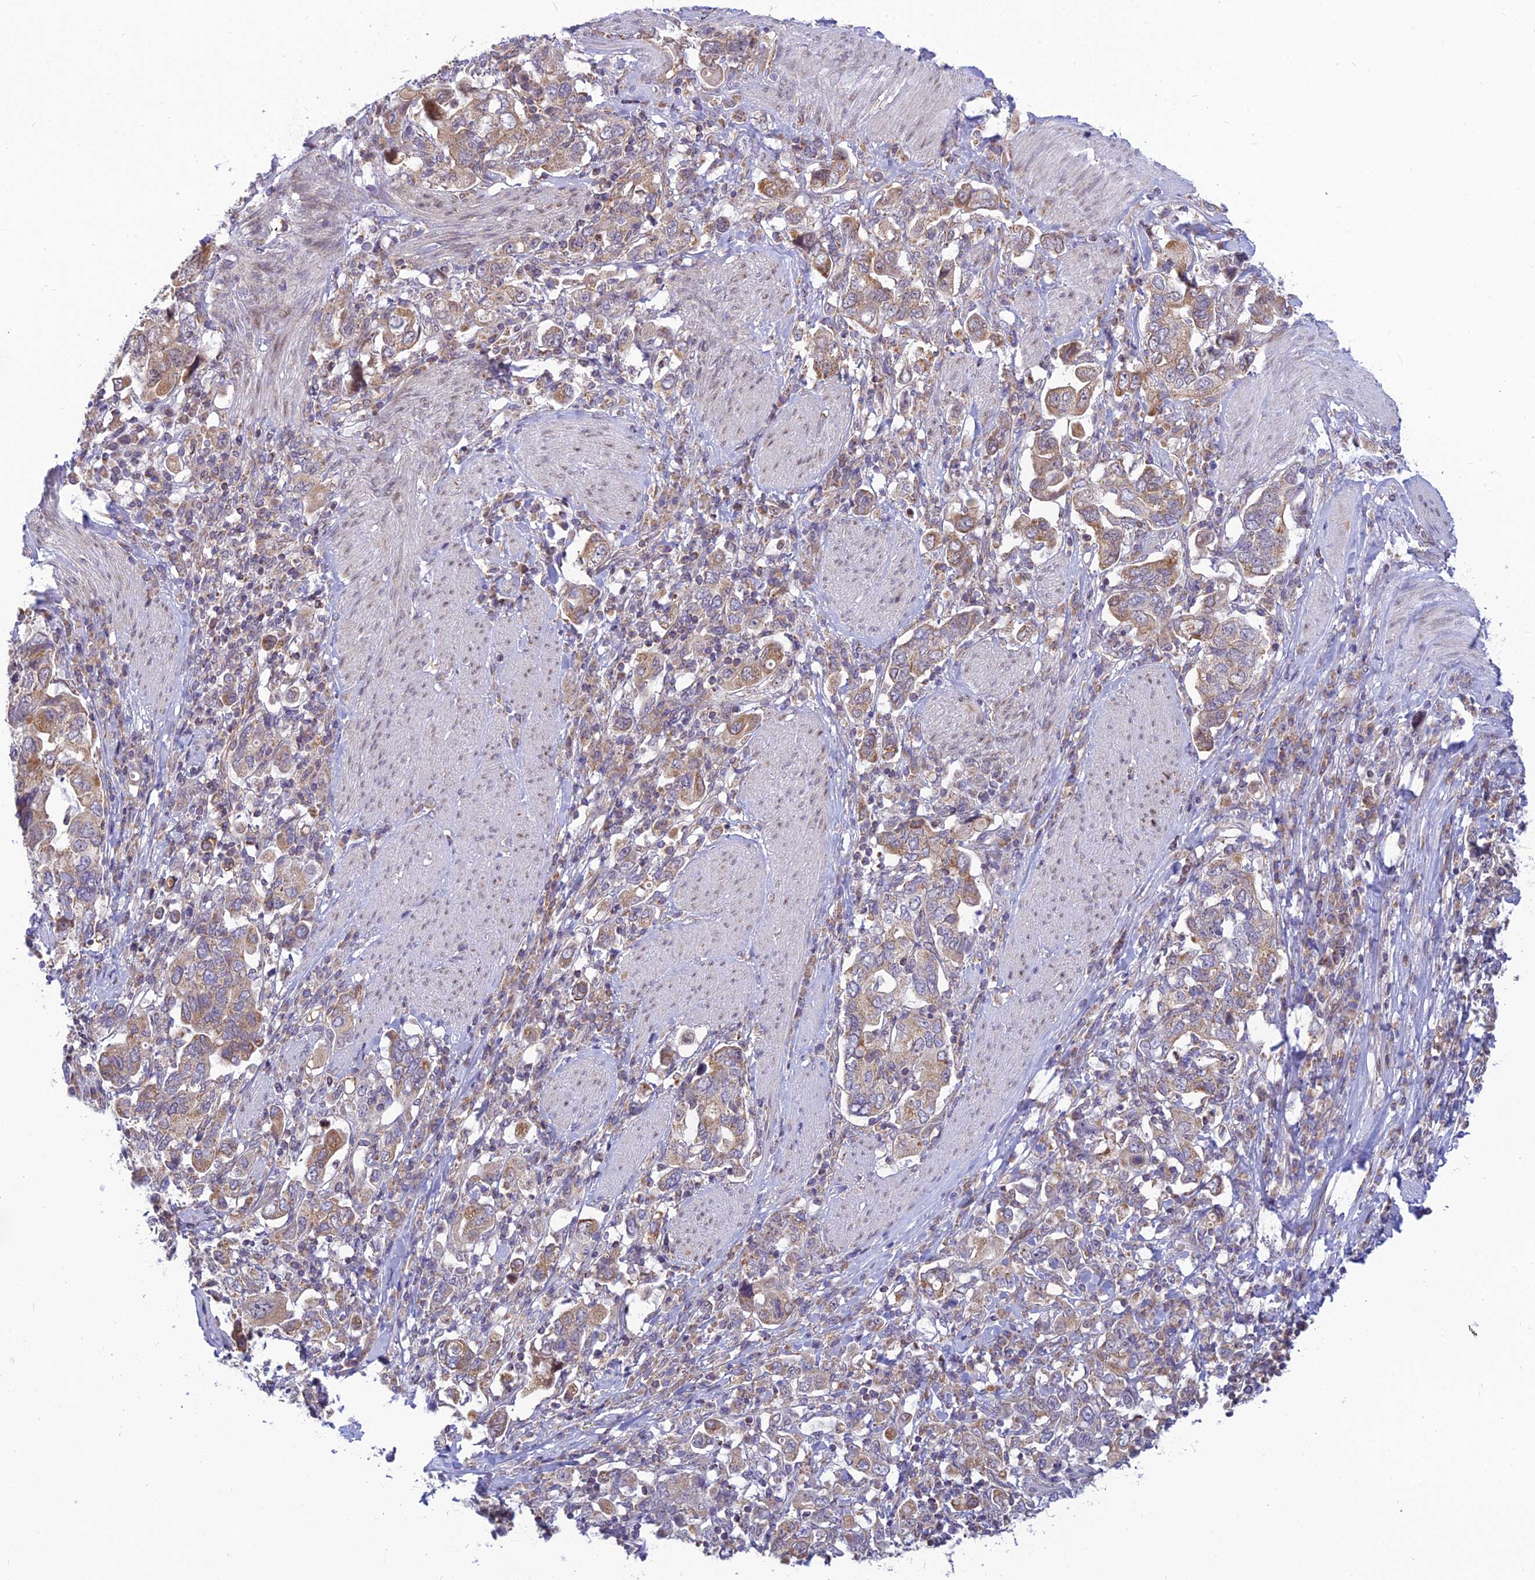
{"staining": {"intensity": "moderate", "quantity": "<25%", "location": "cytoplasmic/membranous"}, "tissue": "stomach cancer", "cell_type": "Tumor cells", "image_type": "cancer", "snomed": [{"axis": "morphology", "description": "Adenocarcinoma, NOS"}, {"axis": "topography", "description": "Stomach, upper"}, {"axis": "topography", "description": "Stomach"}], "caption": "This is an image of immunohistochemistry (IHC) staining of stomach adenocarcinoma, which shows moderate expression in the cytoplasmic/membranous of tumor cells.", "gene": "HOOK2", "patient": {"sex": "male", "age": 62}}